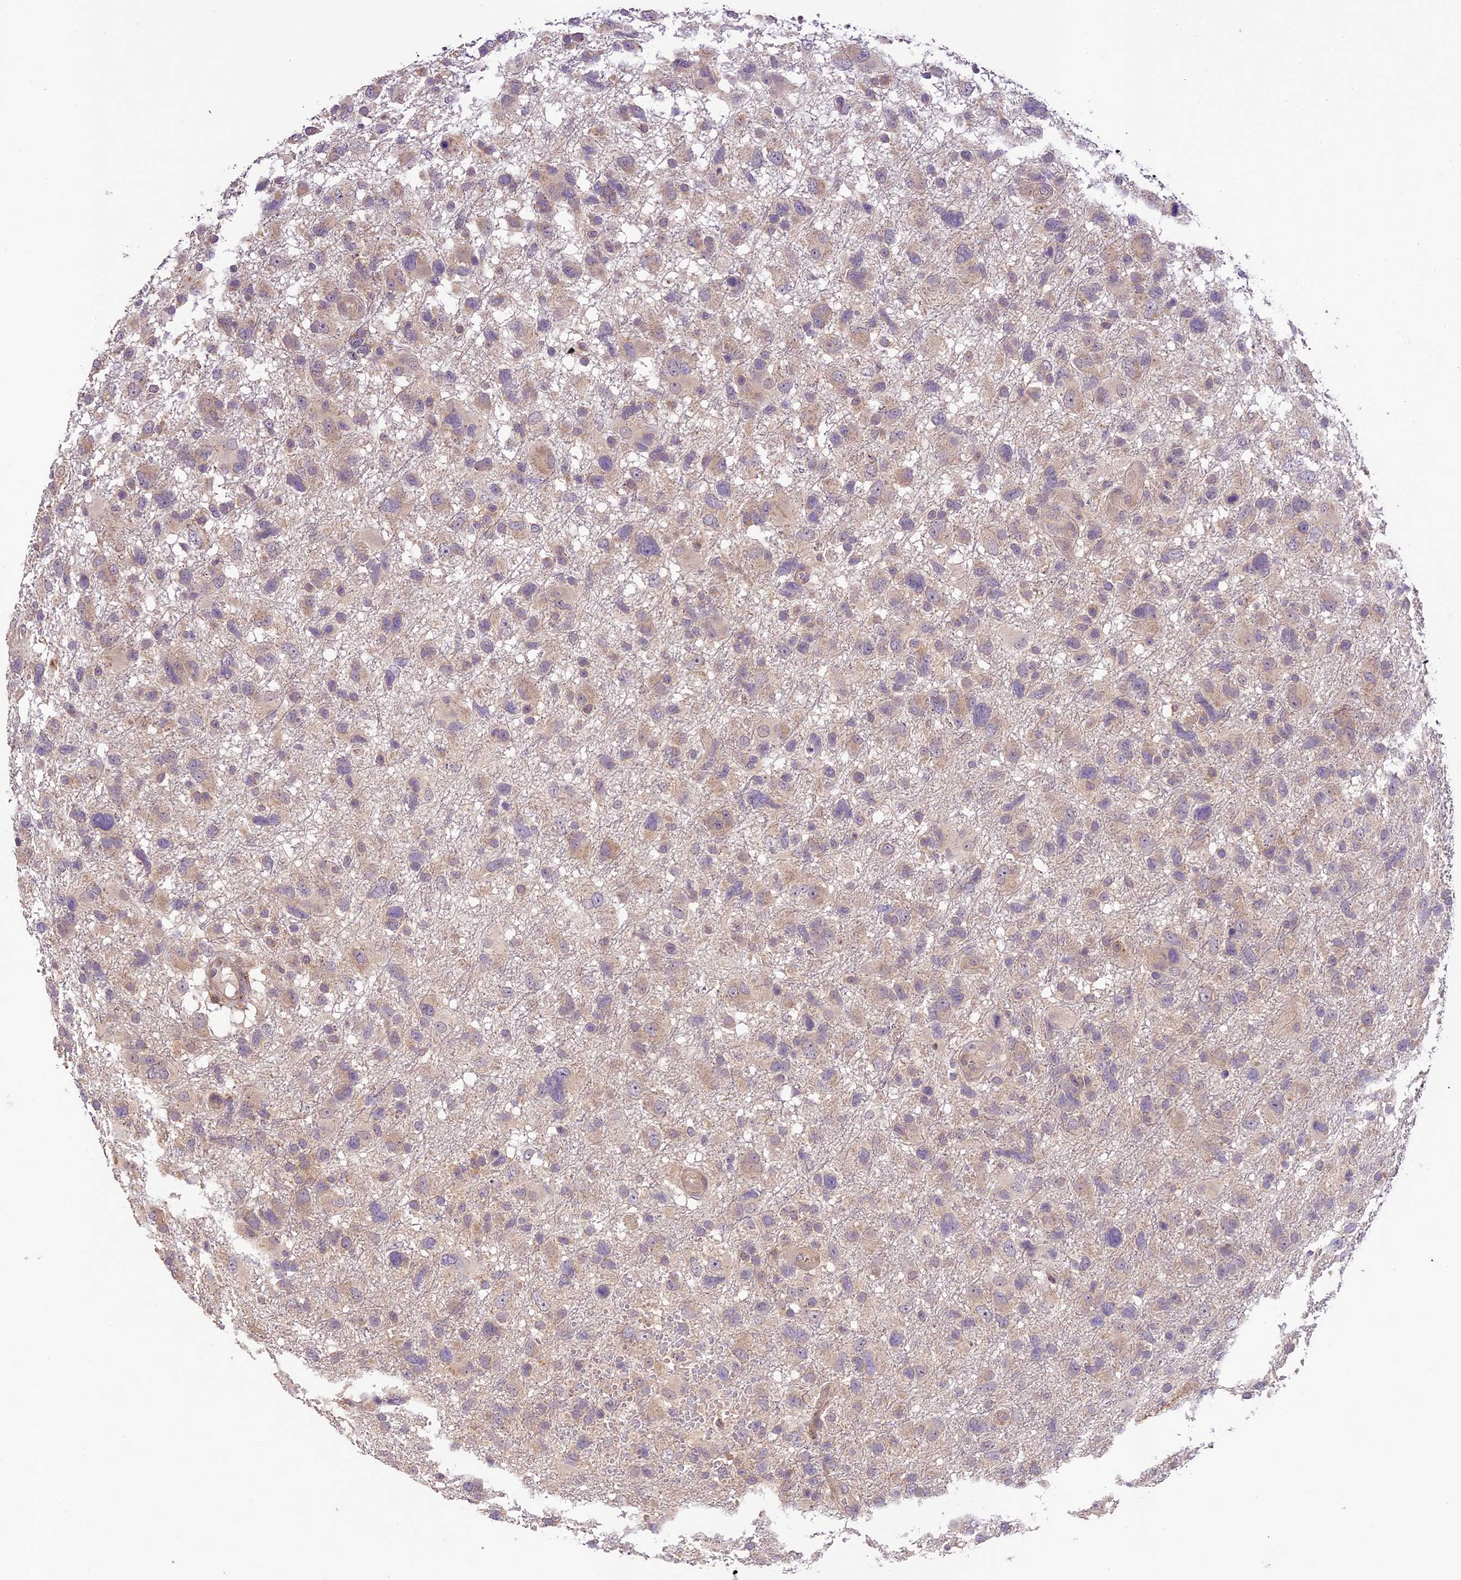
{"staining": {"intensity": "weak", "quantity": "<25%", "location": "cytoplasmic/membranous"}, "tissue": "glioma", "cell_type": "Tumor cells", "image_type": "cancer", "snomed": [{"axis": "morphology", "description": "Glioma, malignant, High grade"}, {"axis": "topography", "description": "Brain"}], "caption": "Glioma was stained to show a protein in brown. There is no significant positivity in tumor cells.", "gene": "DGKH", "patient": {"sex": "male", "age": 61}}